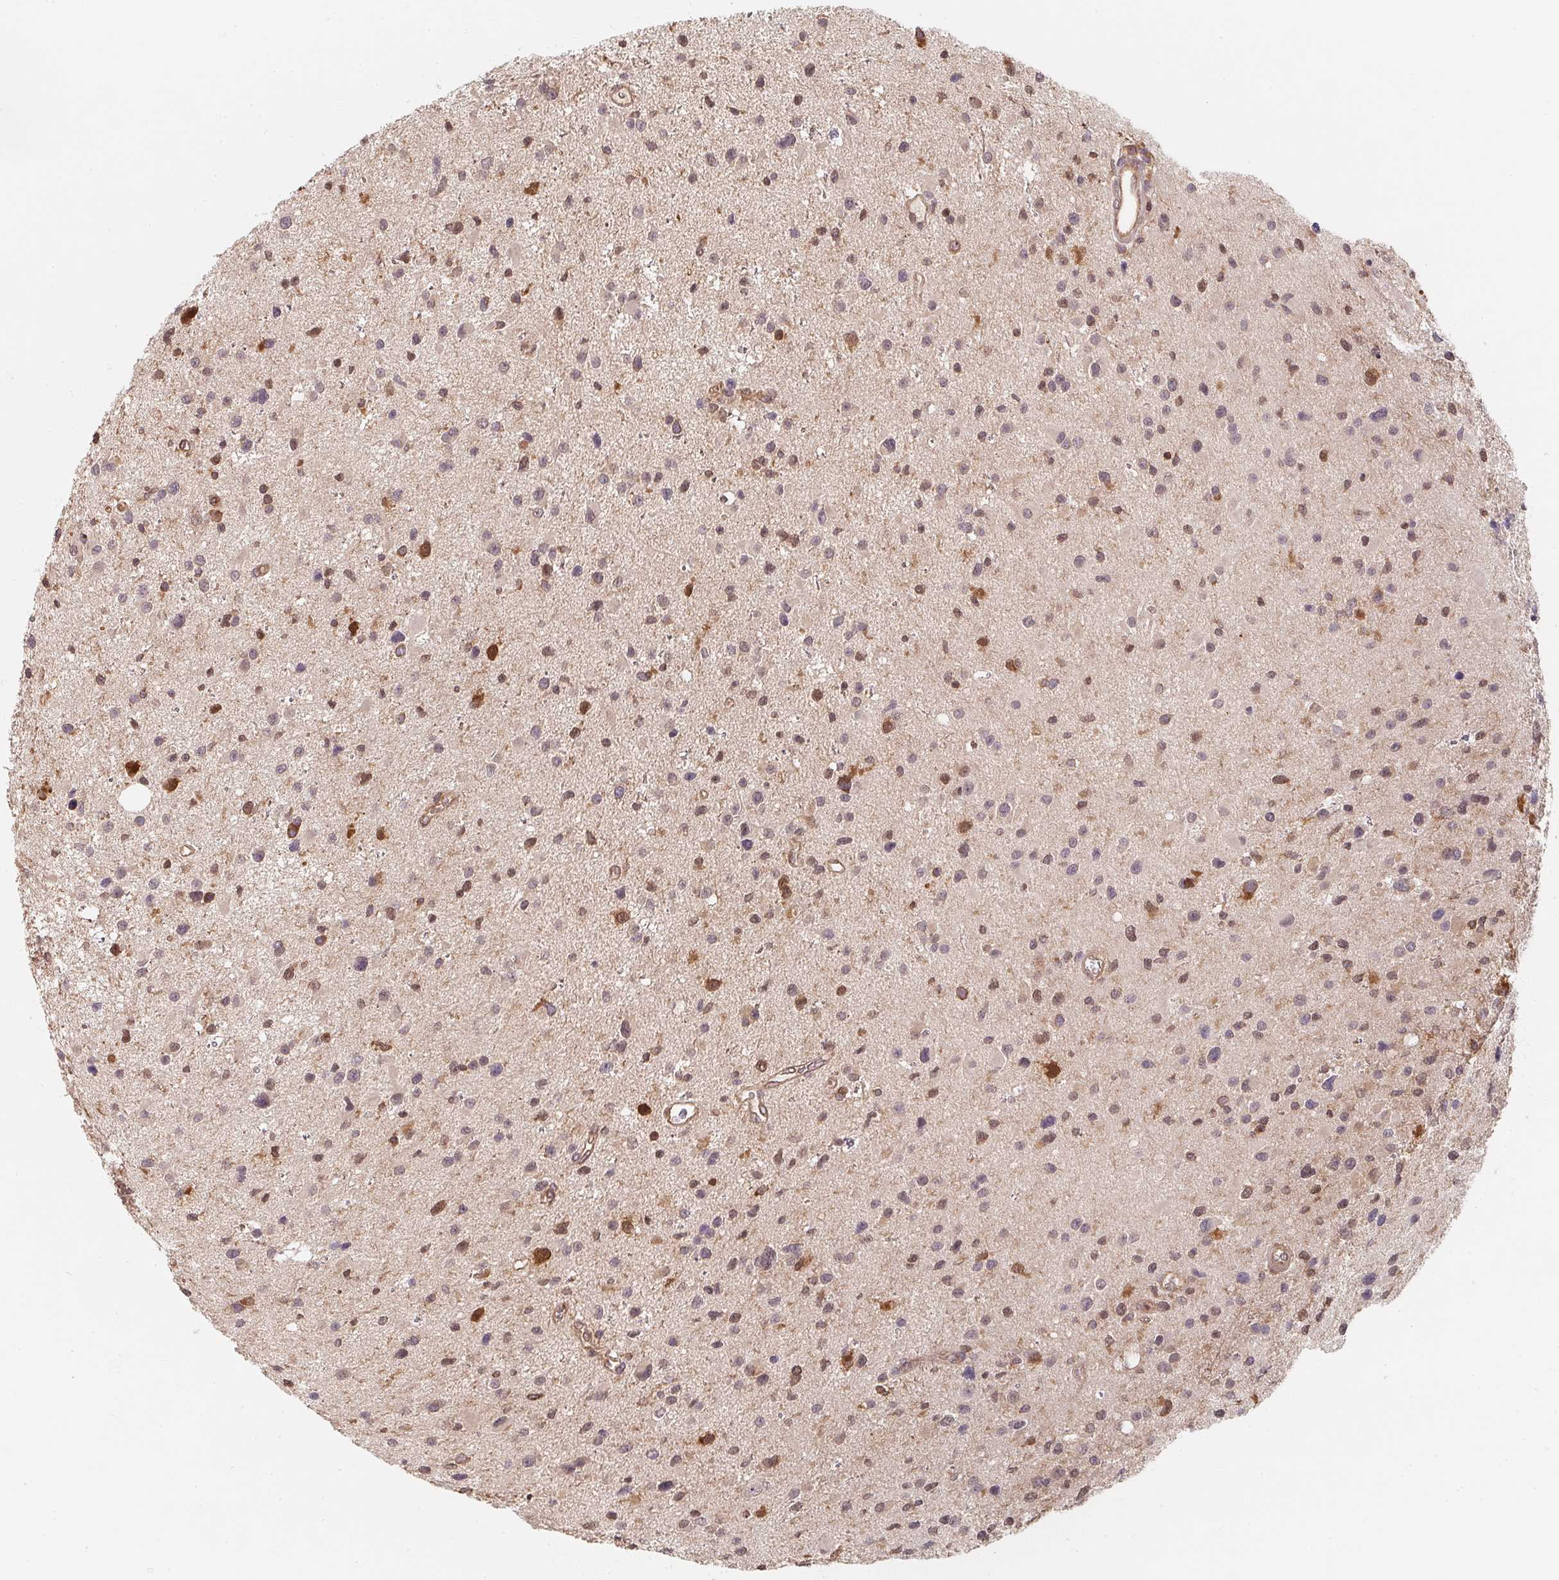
{"staining": {"intensity": "moderate", "quantity": "<25%", "location": "cytoplasmic/membranous,nuclear"}, "tissue": "glioma", "cell_type": "Tumor cells", "image_type": "cancer", "snomed": [{"axis": "morphology", "description": "Glioma, malignant, Low grade"}, {"axis": "topography", "description": "Brain"}], "caption": "Malignant glioma (low-grade) stained for a protein (brown) displays moderate cytoplasmic/membranous and nuclear positive expression in about <25% of tumor cells.", "gene": "ANKRD13A", "patient": {"sex": "female", "age": 32}}